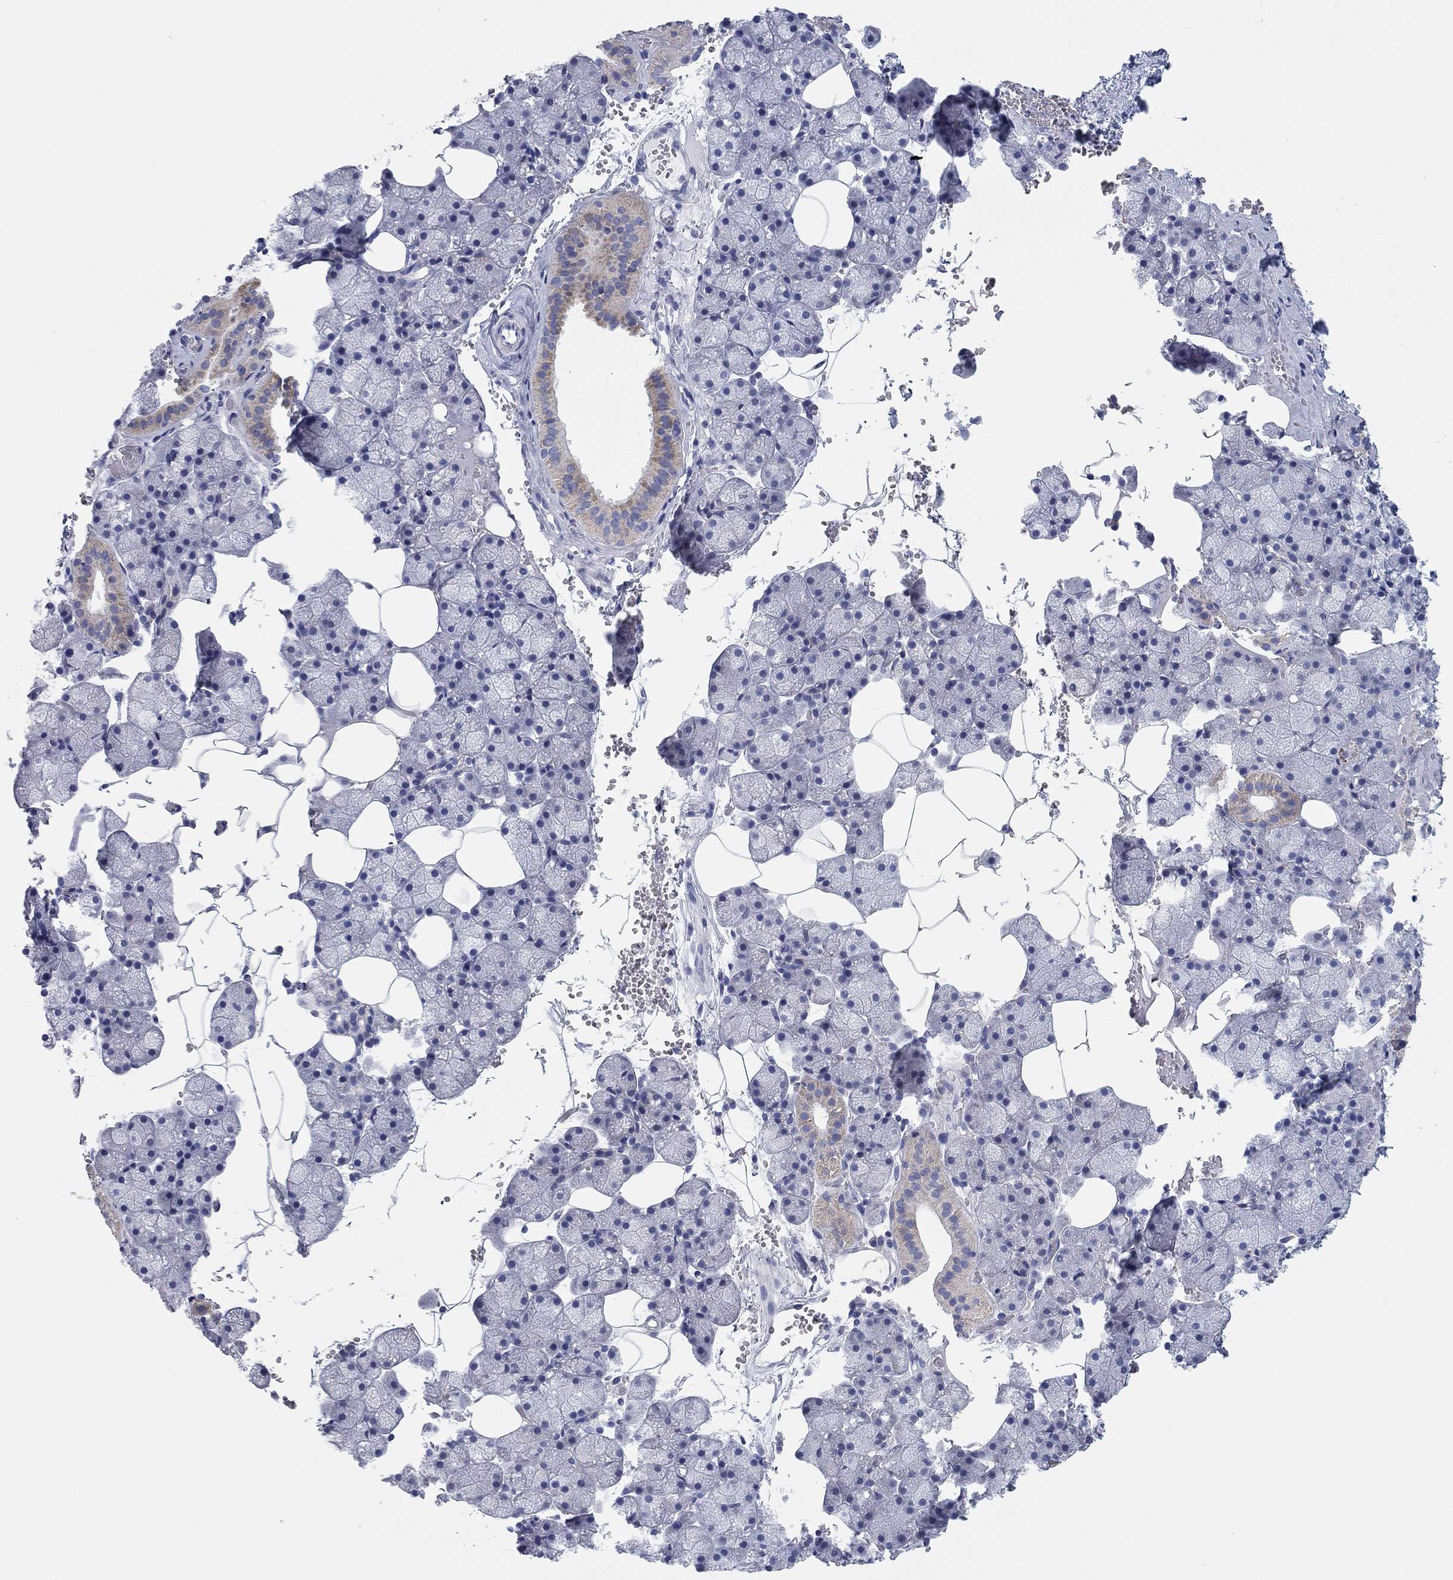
{"staining": {"intensity": "weak", "quantity": "<25%", "location": "cytoplasmic/membranous"}, "tissue": "salivary gland", "cell_type": "Glandular cells", "image_type": "normal", "snomed": [{"axis": "morphology", "description": "Normal tissue, NOS"}, {"axis": "topography", "description": "Salivary gland"}], "caption": "Immunohistochemistry (IHC) of benign human salivary gland reveals no expression in glandular cells.", "gene": "CHI3L2", "patient": {"sex": "male", "age": 38}}